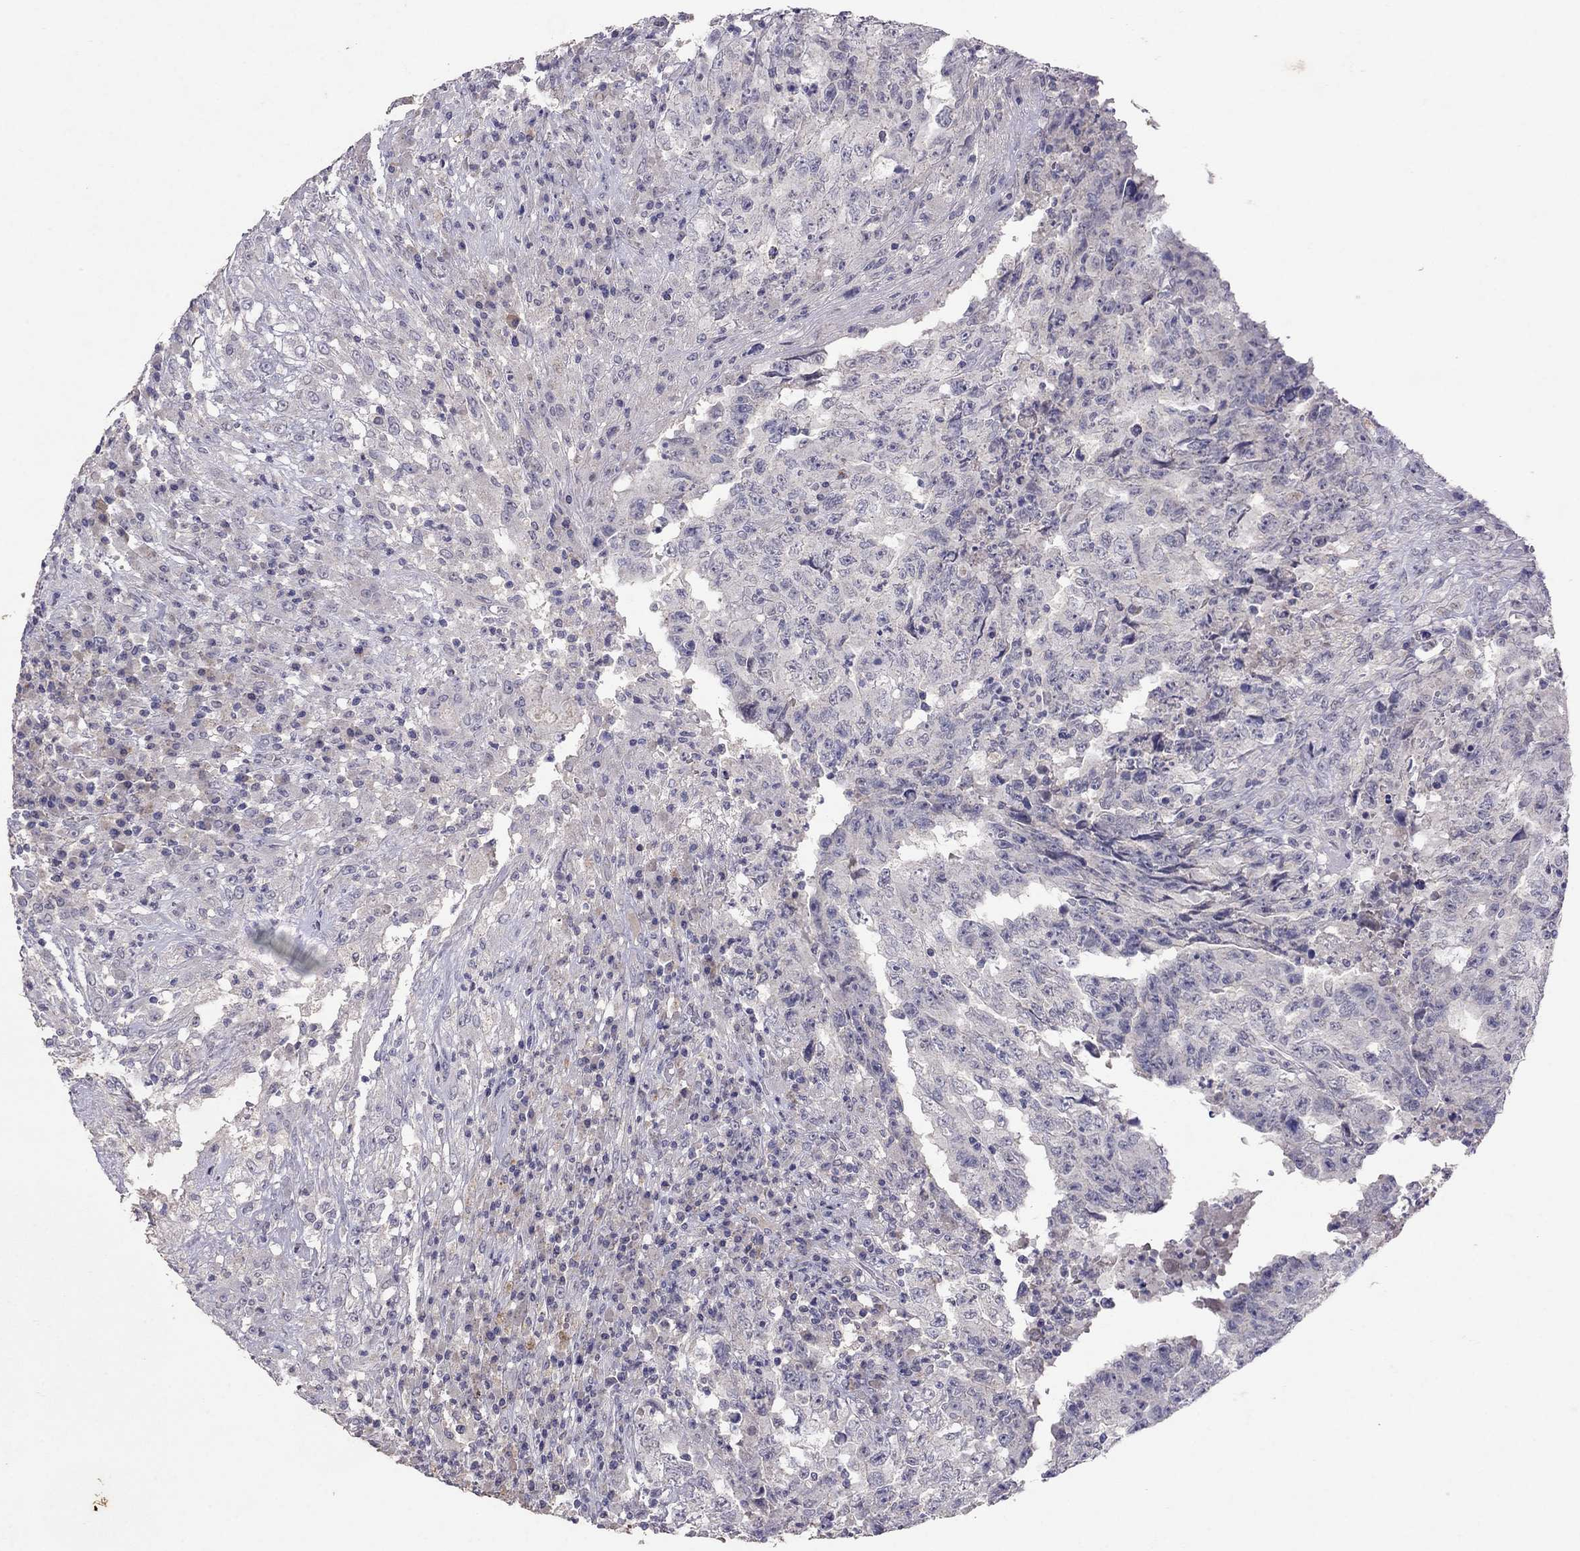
{"staining": {"intensity": "negative", "quantity": "none", "location": "none"}, "tissue": "testis cancer", "cell_type": "Tumor cells", "image_type": "cancer", "snomed": [{"axis": "morphology", "description": "Necrosis, NOS"}, {"axis": "morphology", "description": "Carcinoma, Embryonal, NOS"}, {"axis": "topography", "description": "Testis"}], "caption": "A micrograph of testis embryonal carcinoma stained for a protein shows no brown staining in tumor cells.", "gene": "FST", "patient": {"sex": "male", "age": 19}}